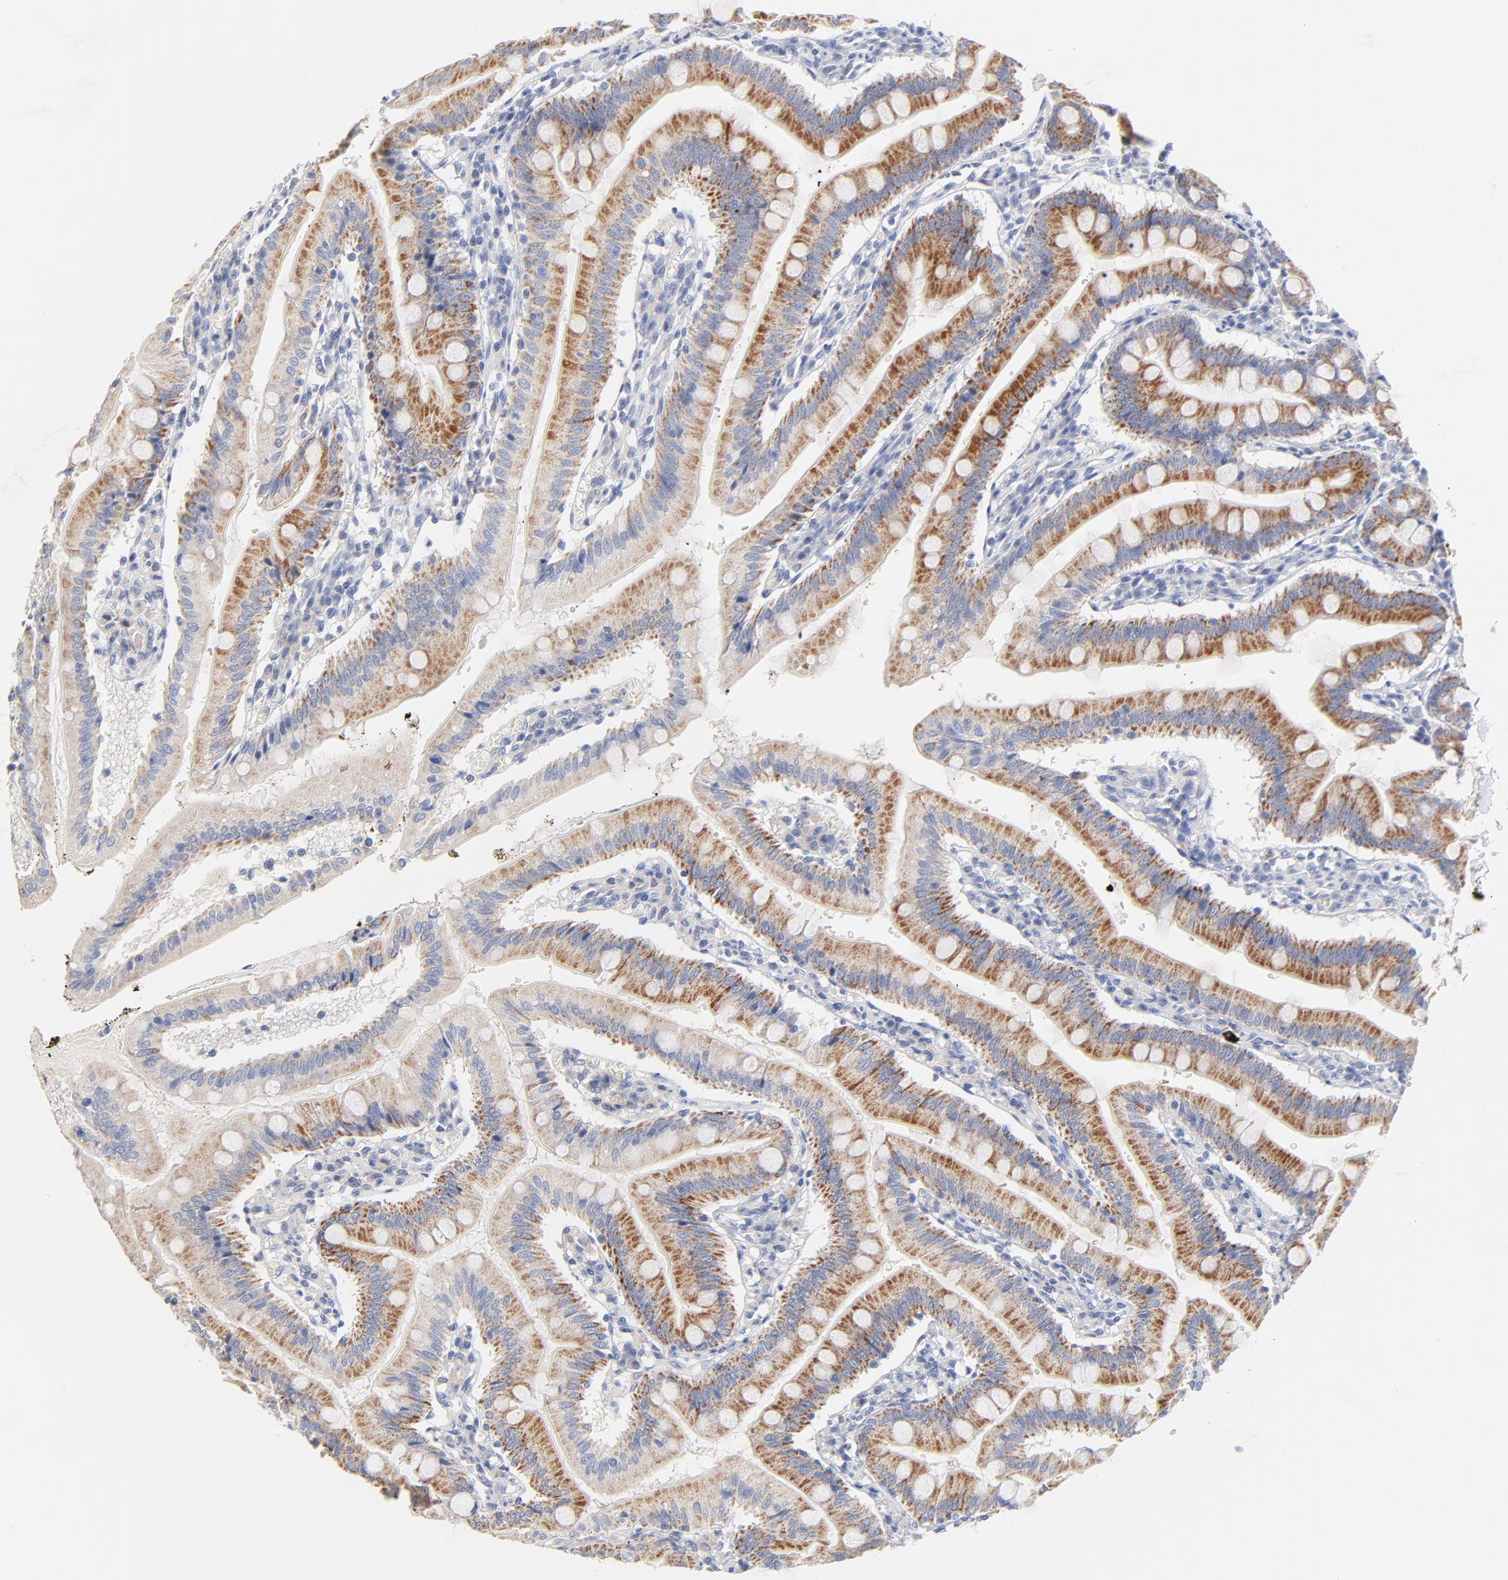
{"staining": {"intensity": "moderate", "quantity": ">75%", "location": "cytoplasmic/membranous"}, "tissue": "small intestine", "cell_type": "Glandular cells", "image_type": "normal", "snomed": [{"axis": "morphology", "description": "Normal tissue, NOS"}, {"axis": "topography", "description": "Small intestine"}], "caption": "Small intestine stained with a brown dye demonstrates moderate cytoplasmic/membranous positive staining in approximately >75% of glandular cells.", "gene": "CPS1", "patient": {"sex": "male", "age": 71}}